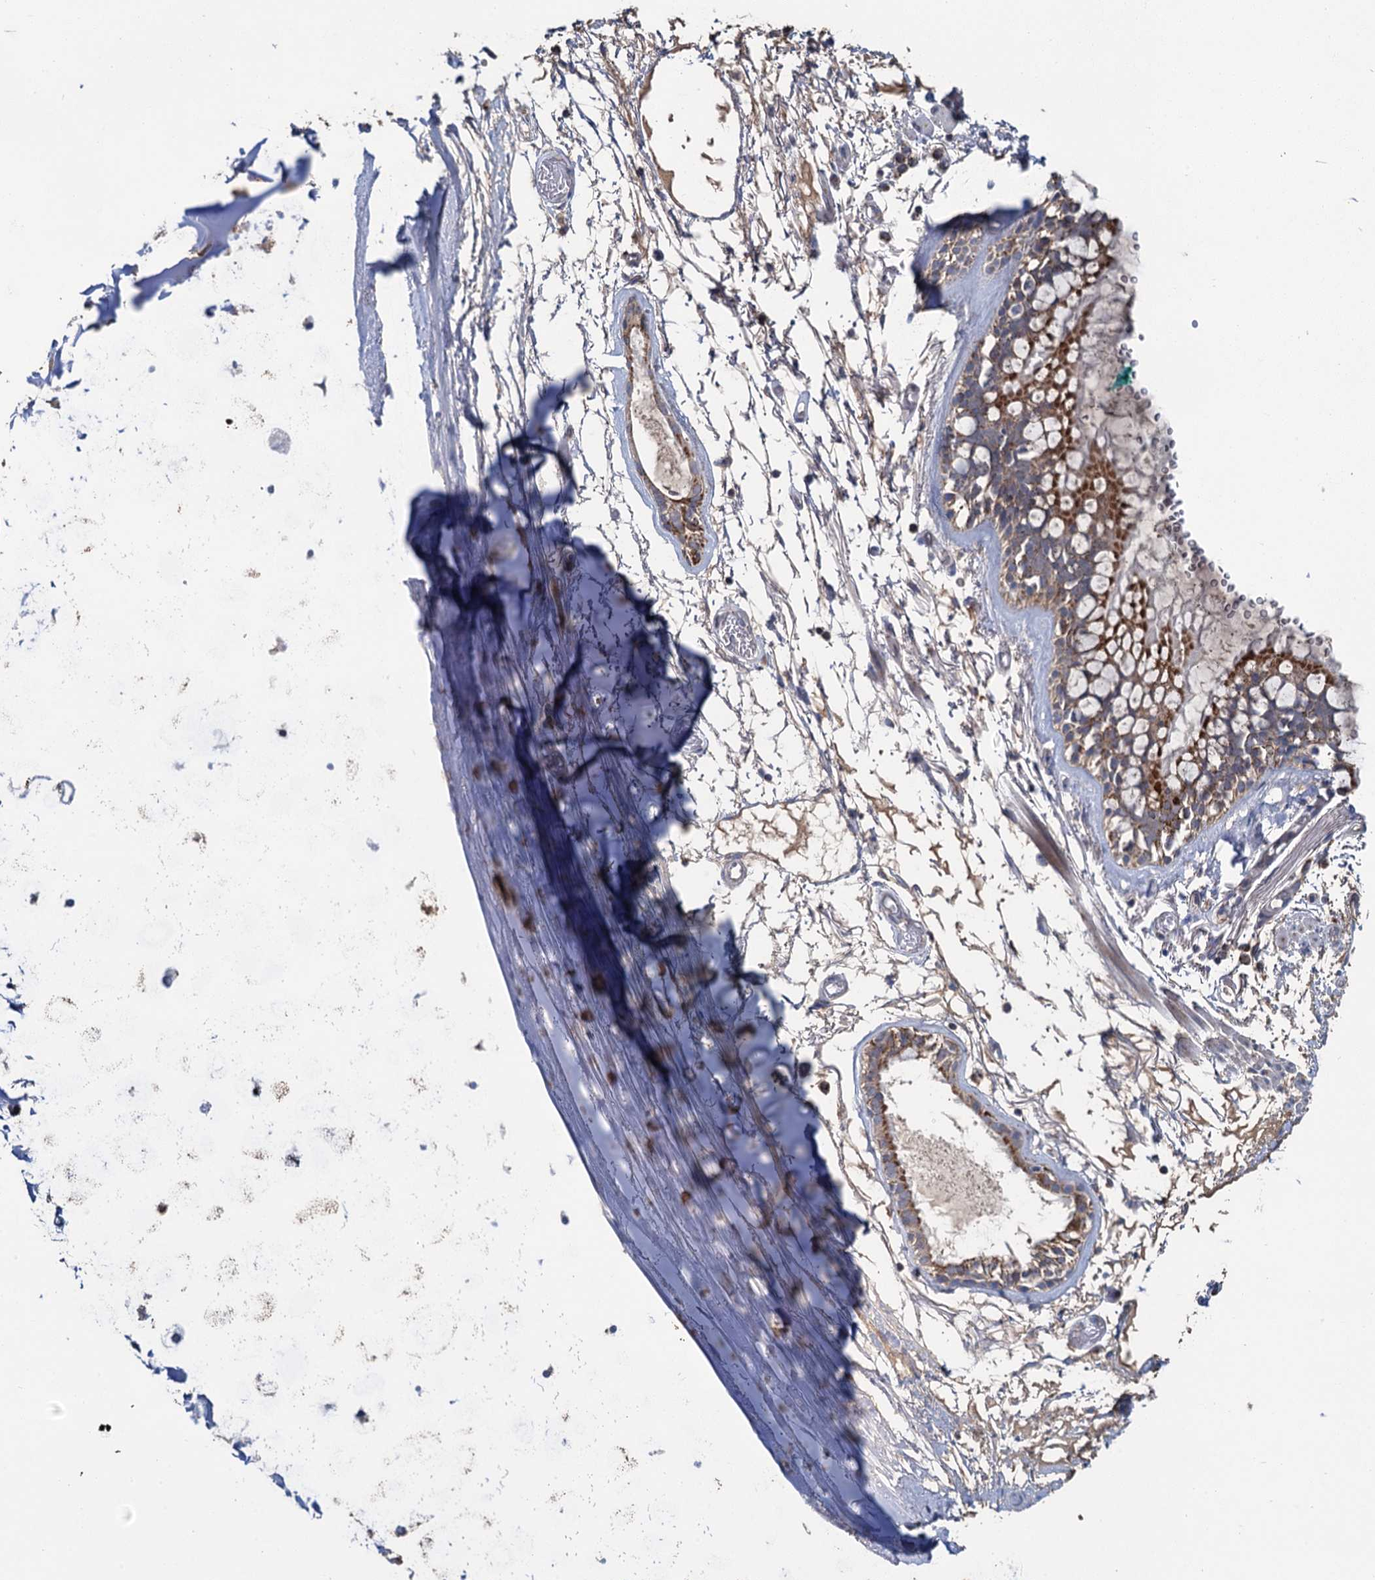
{"staining": {"intensity": "moderate", "quantity": "<25%", "location": "cytoplasmic/membranous"}, "tissue": "nasopharynx", "cell_type": "Respiratory epithelial cells", "image_type": "normal", "snomed": [{"axis": "morphology", "description": "Normal tissue, NOS"}, {"axis": "topography", "description": "Nasopharynx"}], "caption": "An immunohistochemistry micrograph of normal tissue is shown. Protein staining in brown labels moderate cytoplasmic/membranous positivity in nasopharynx within respiratory epithelial cells. Nuclei are stained in blue.", "gene": "METTL4", "patient": {"sex": "male", "age": 32}}